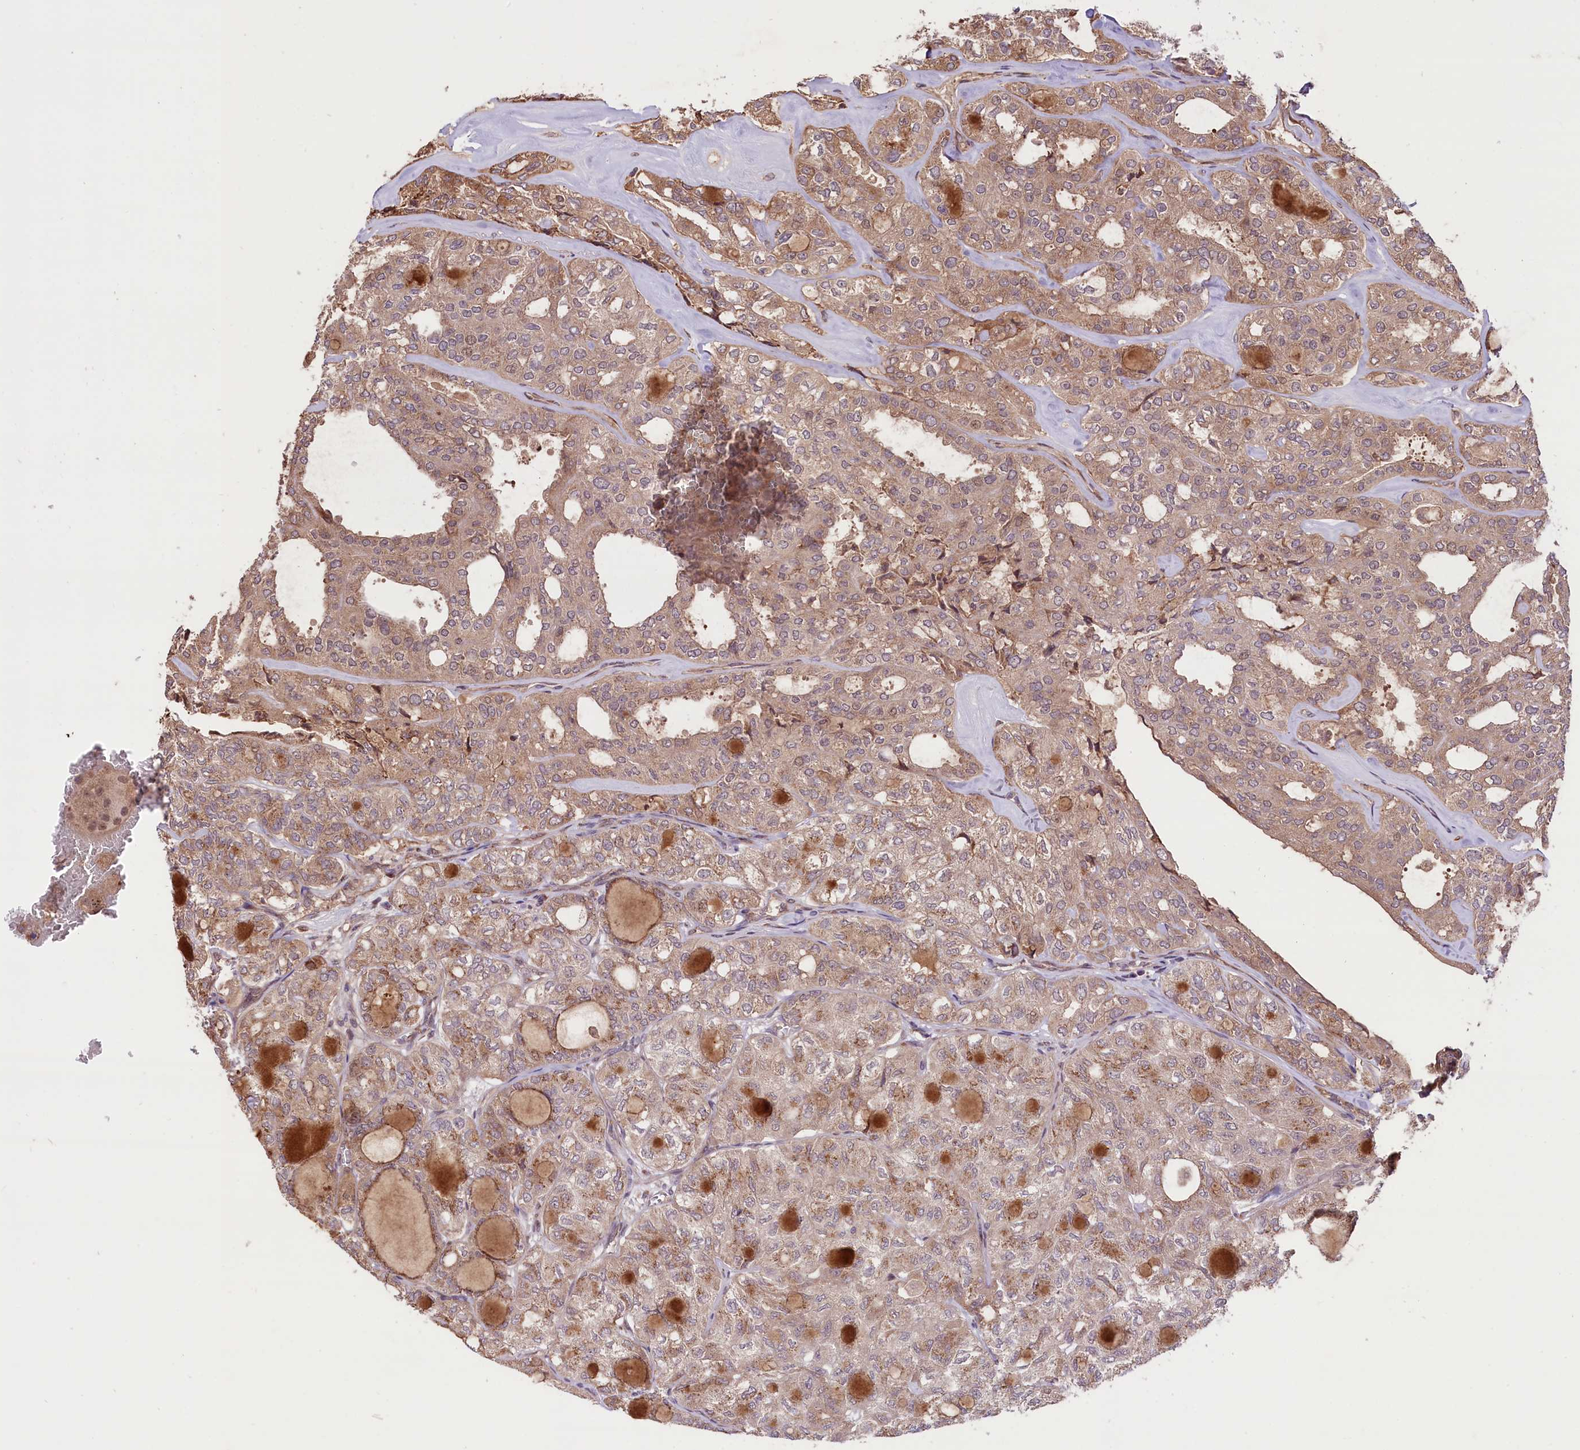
{"staining": {"intensity": "weak", "quantity": ">75%", "location": "cytoplasmic/membranous"}, "tissue": "thyroid cancer", "cell_type": "Tumor cells", "image_type": "cancer", "snomed": [{"axis": "morphology", "description": "Follicular adenoma carcinoma, NOS"}, {"axis": "topography", "description": "Thyroid gland"}], "caption": "Thyroid cancer was stained to show a protein in brown. There is low levels of weak cytoplasmic/membranous staining in approximately >75% of tumor cells.", "gene": "HDAC5", "patient": {"sex": "male", "age": 75}}